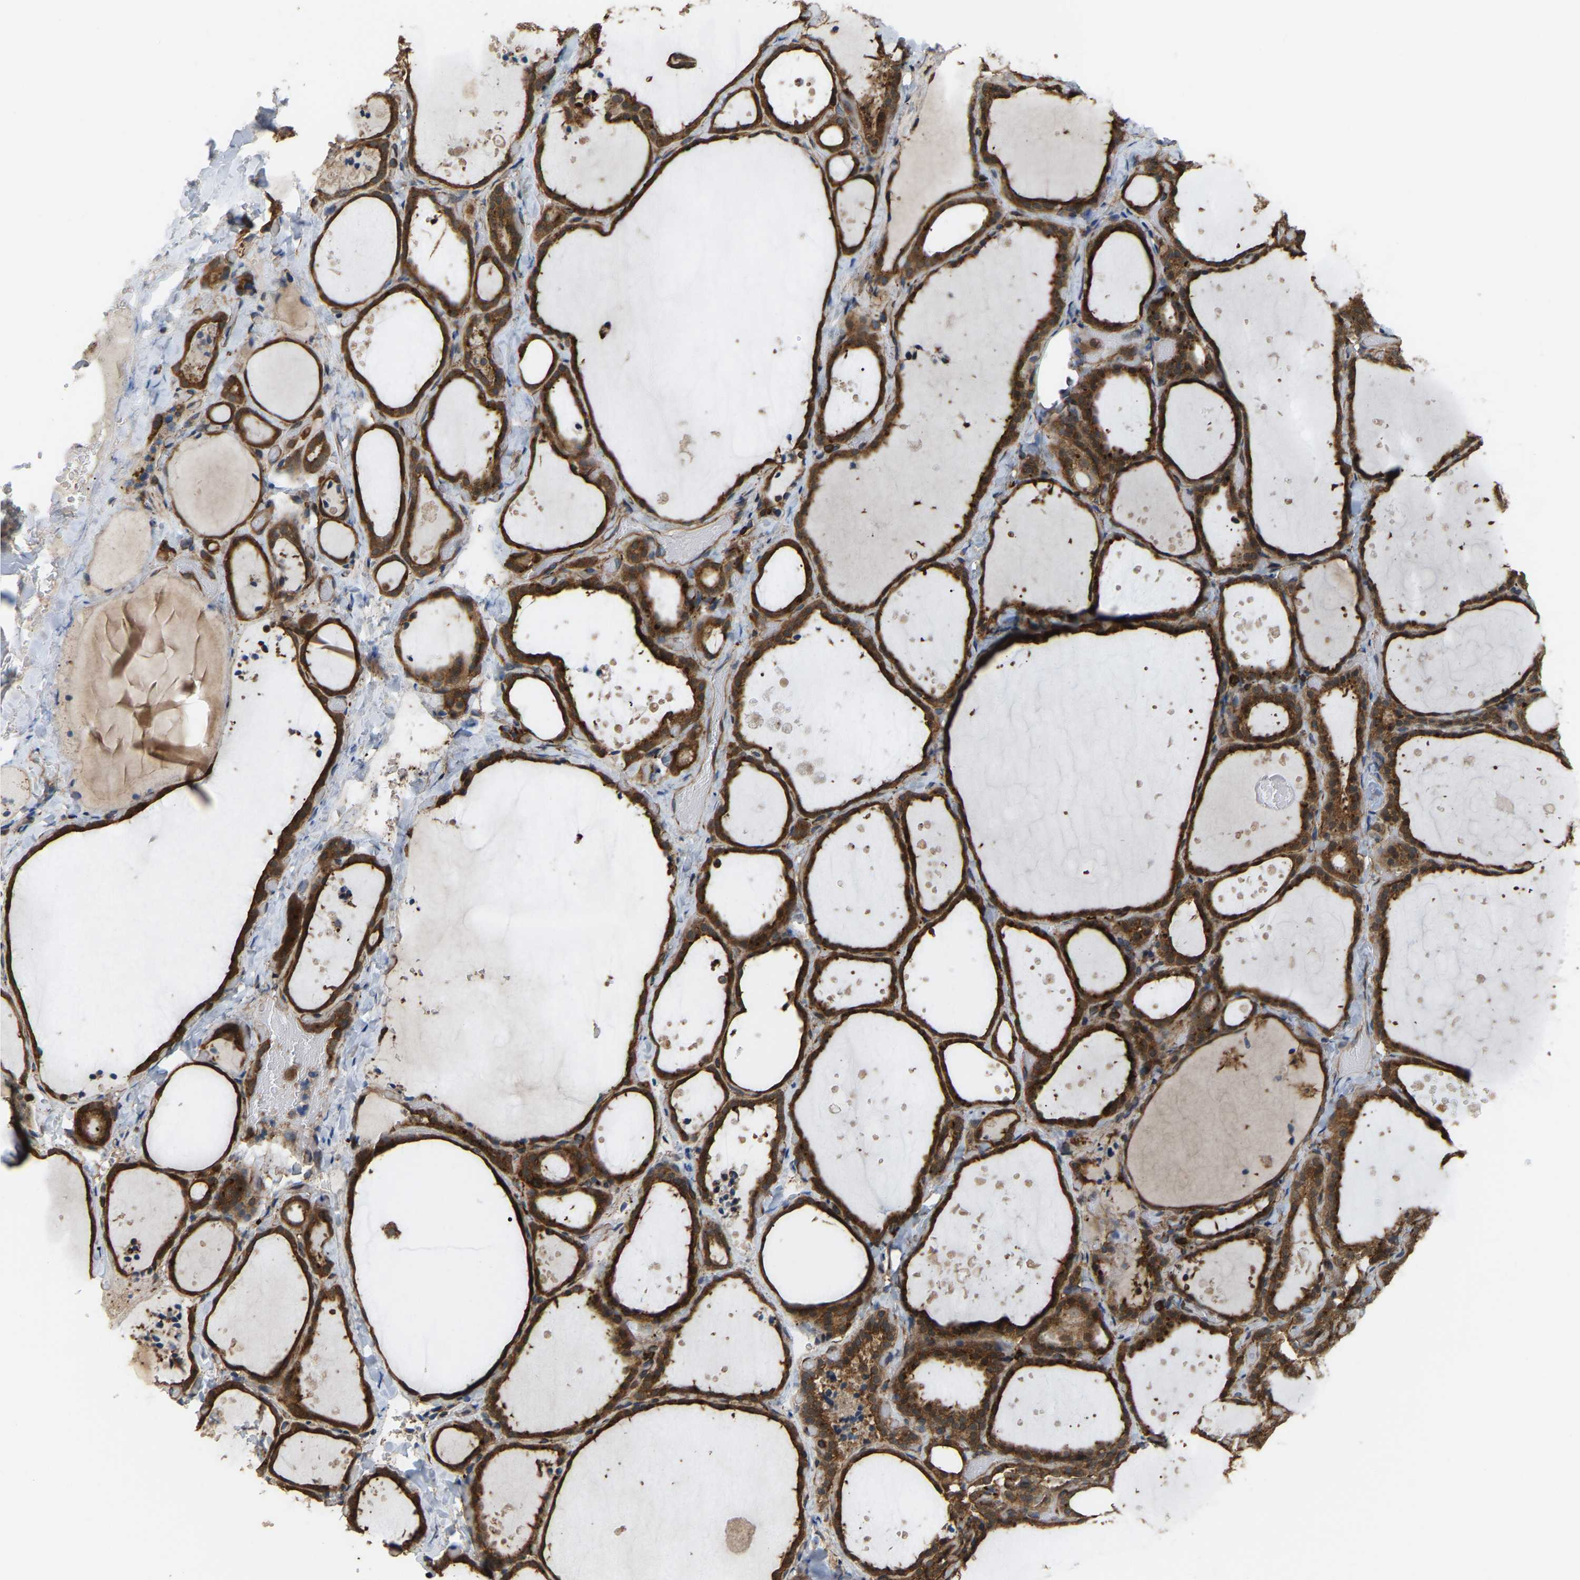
{"staining": {"intensity": "strong", "quantity": ">75%", "location": "cytoplasmic/membranous"}, "tissue": "thyroid gland", "cell_type": "Glandular cells", "image_type": "normal", "snomed": [{"axis": "morphology", "description": "Normal tissue, NOS"}, {"axis": "topography", "description": "Thyroid gland"}], "caption": "High-magnification brightfield microscopy of unremarkable thyroid gland stained with DAB (3,3'-diaminobenzidine) (brown) and counterstained with hematoxylin (blue). glandular cells exhibit strong cytoplasmic/membranous staining is identified in approximately>75% of cells. The protein is shown in brown color, while the nuclei are stained blue.", "gene": "PICALM", "patient": {"sex": "female", "age": 44}}